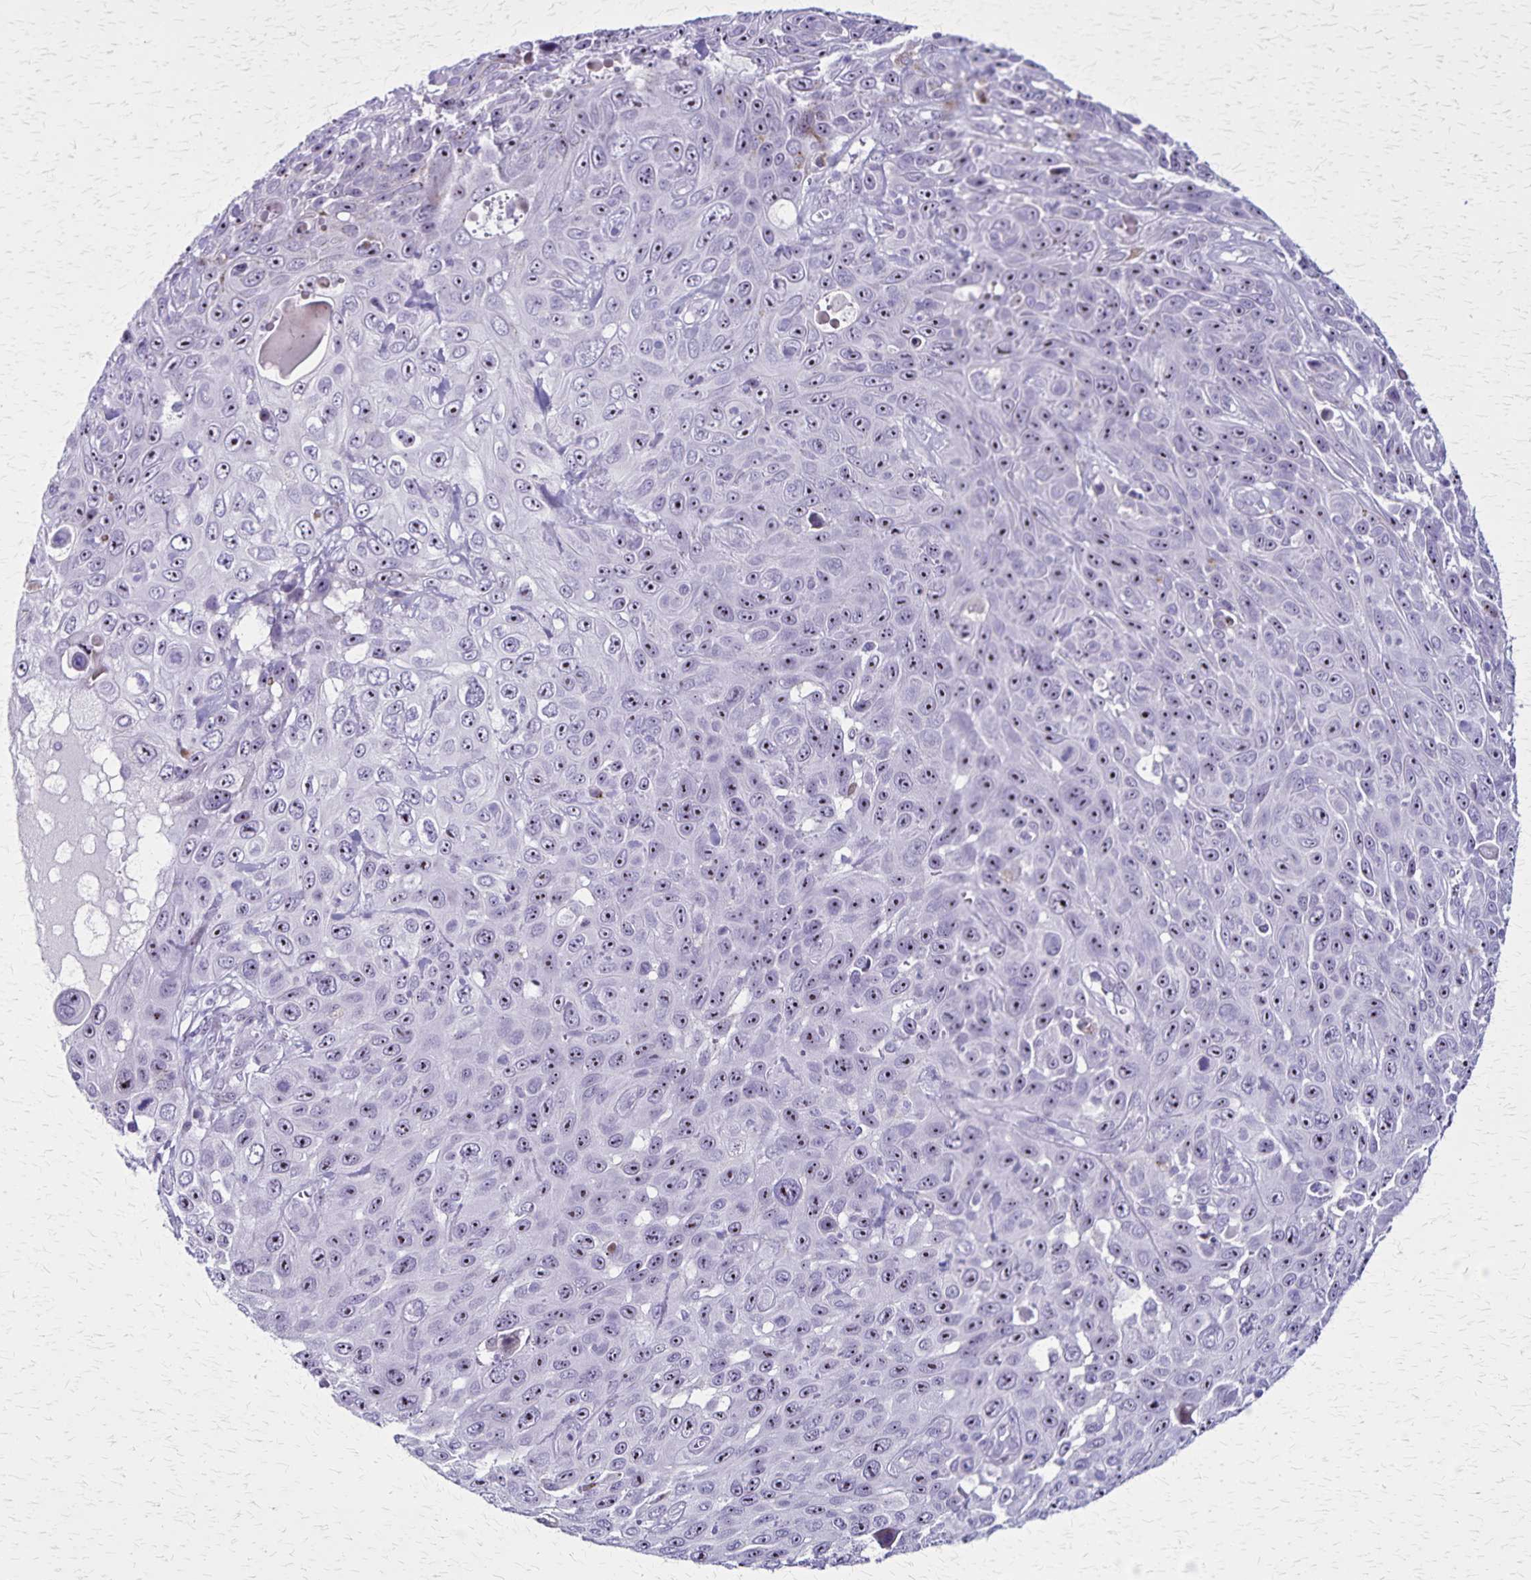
{"staining": {"intensity": "weak", "quantity": "25%-75%", "location": "nuclear"}, "tissue": "skin cancer", "cell_type": "Tumor cells", "image_type": "cancer", "snomed": [{"axis": "morphology", "description": "Squamous cell carcinoma, NOS"}, {"axis": "topography", "description": "Skin"}], "caption": "Immunohistochemical staining of human skin cancer (squamous cell carcinoma) displays low levels of weak nuclear expression in about 25%-75% of tumor cells.", "gene": "OR51B5", "patient": {"sex": "male", "age": 82}}